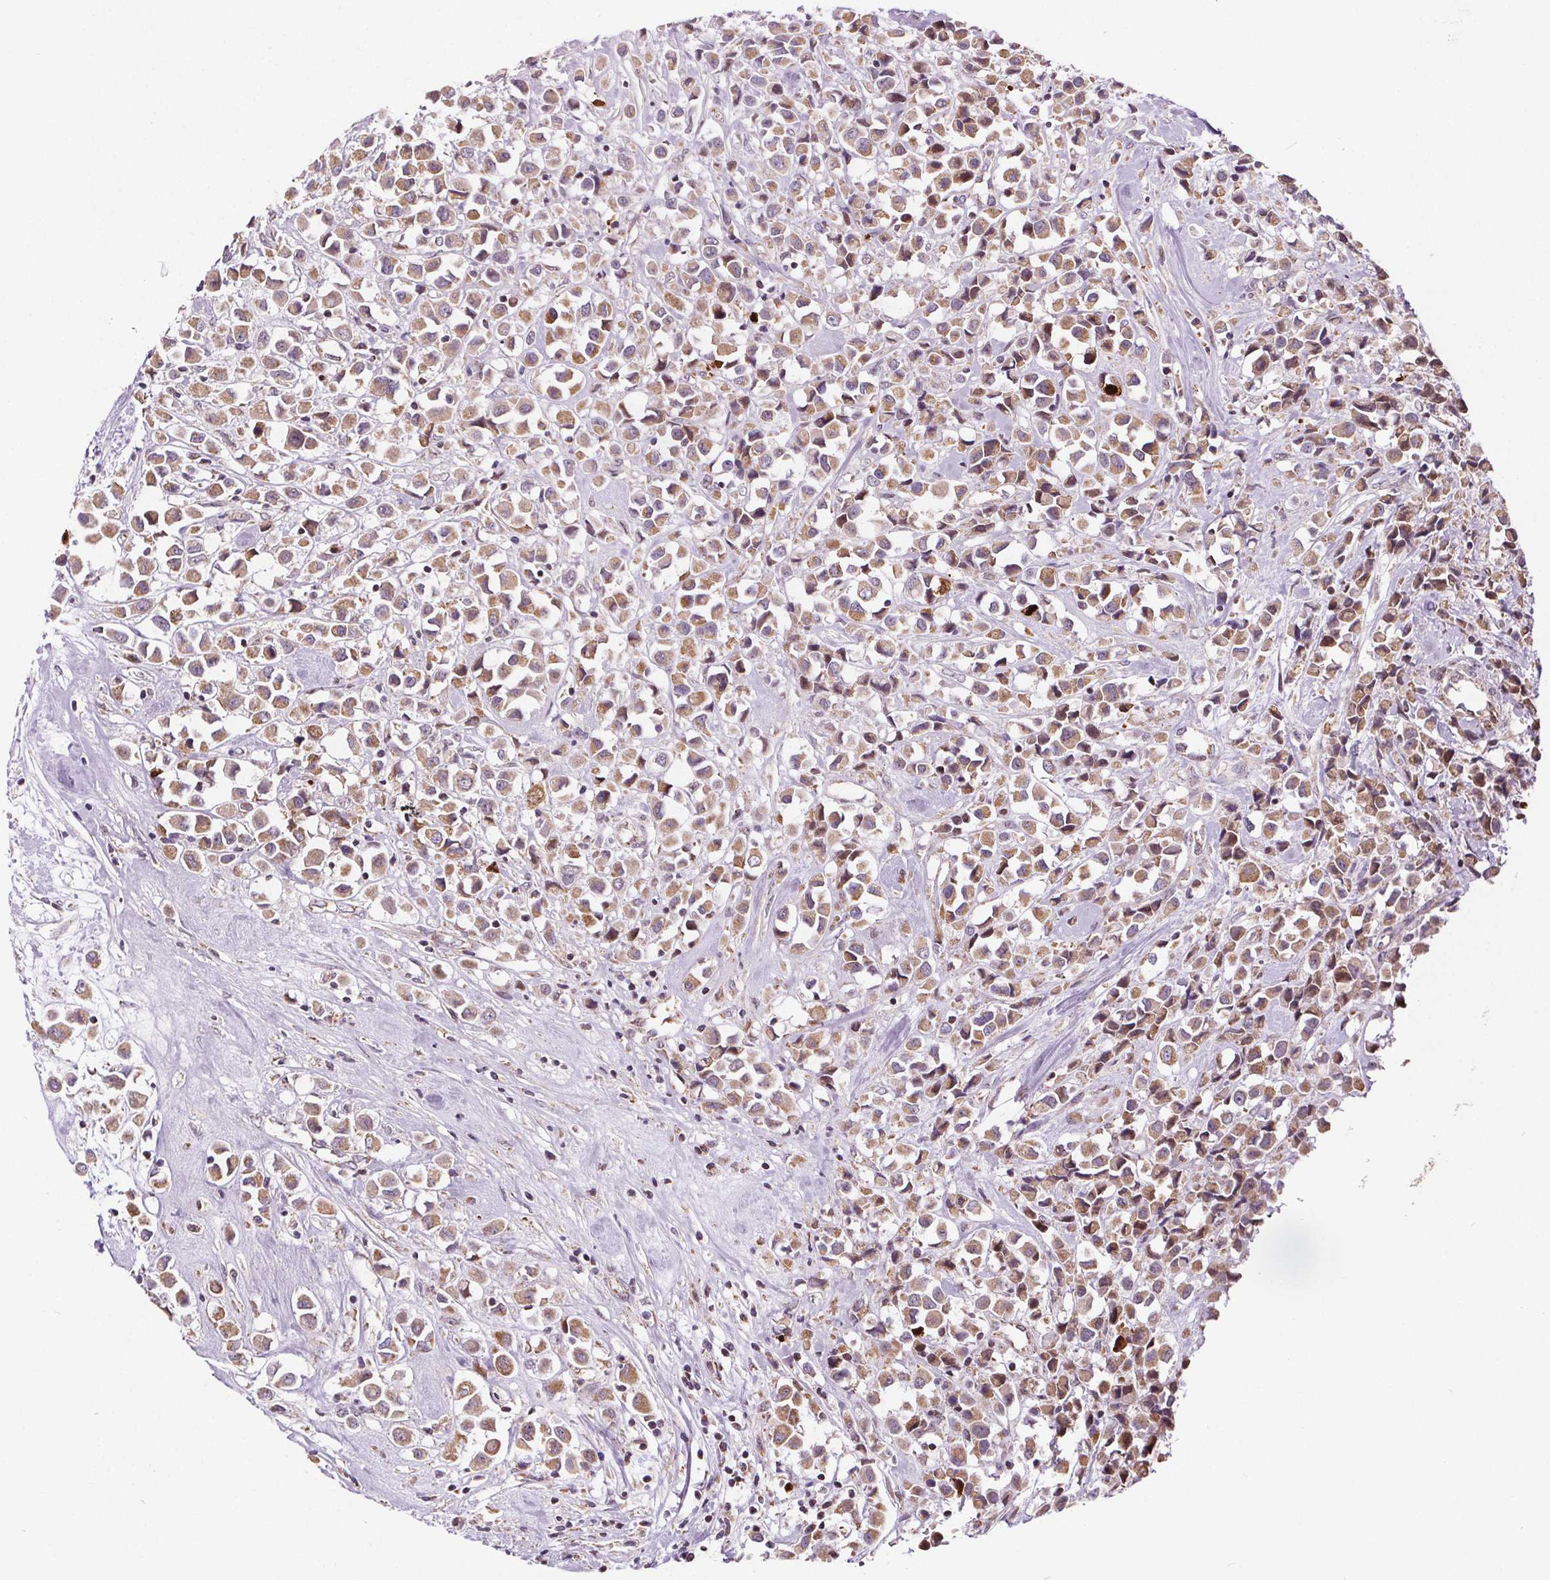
{"staining": {"intensity": "moderate", "quantity": ">75%", "location": "cytoplasmic/membranous"}, "tissue": "breast cancer", "cell_type": "Tumor cells", "image_type": "cancer", "snomed": [{"axis": "morphology", "description": "Duct carcinoma"}, {"axis": "topography", "description": "Breast"}], "caption": "IHC image of breast cancer (intraductal carcinoma) stained for a protein (brown), which reveals medium levels of moderate cytoplasmic/membranous positivity in approximately >75% of tumor cells.", "gene": "SUCLA2", "patient": {"sex": "female", "age": 61}}